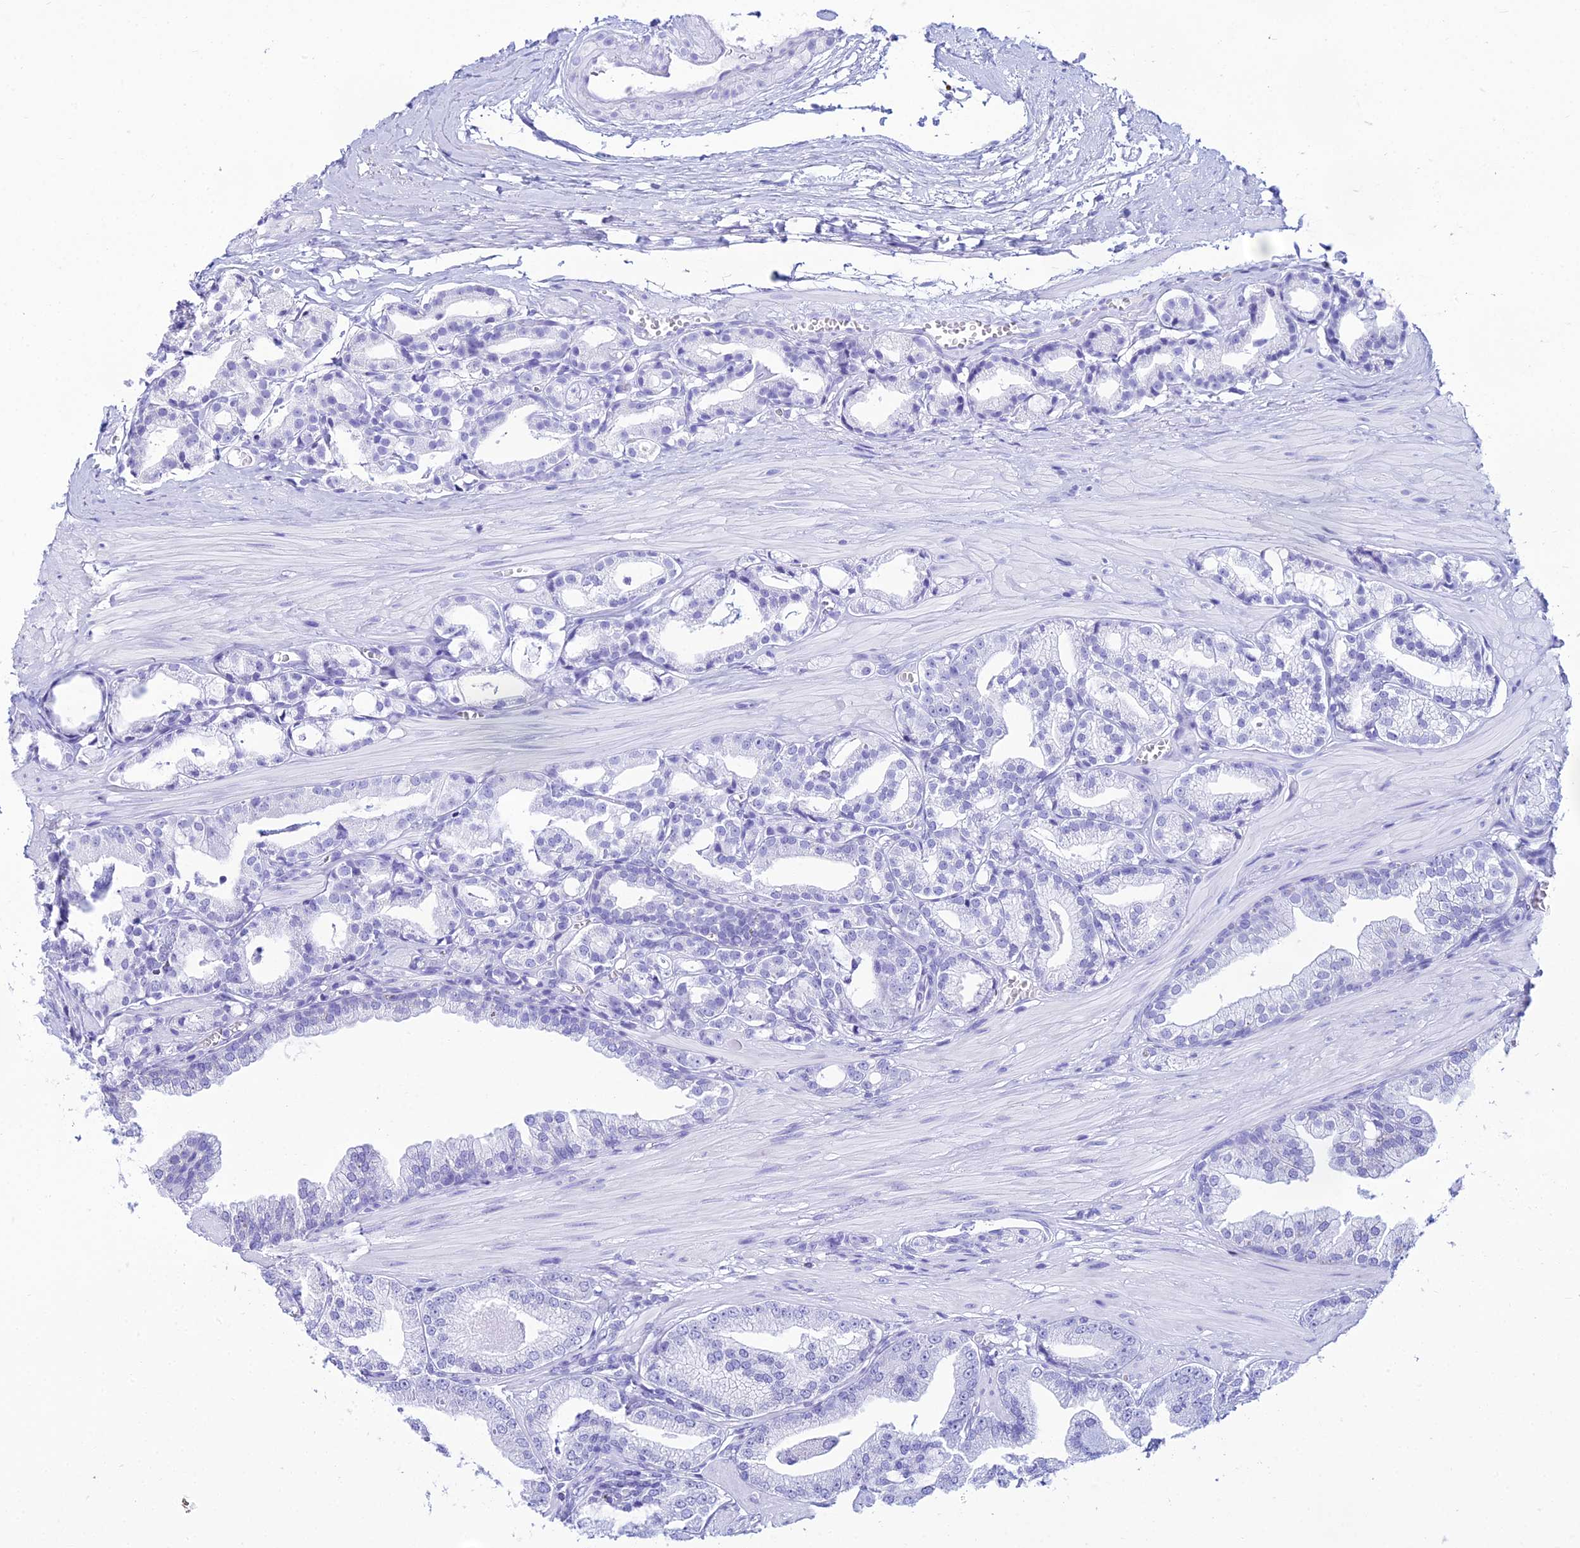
{"staining": {"intensity": "negative", "quantity": "none", "location": "none"}, "tissue": "prostate cancer", "cell_type": "Tumor cells", "image_type": "cancer", "snomed": [{"axis": "morphology", "description": "Adenocarcinoma, High grade"}, {"axis": "topography", "description": "Prostate"}], "caption": "An immunohistochemistry (IHC) histopathology image of prostate cancer is shown. There is no staining in tumor cells of prostate cancer.", "gene": "ZMIZ1", "patient": {"sex": "male", "age": 71}}